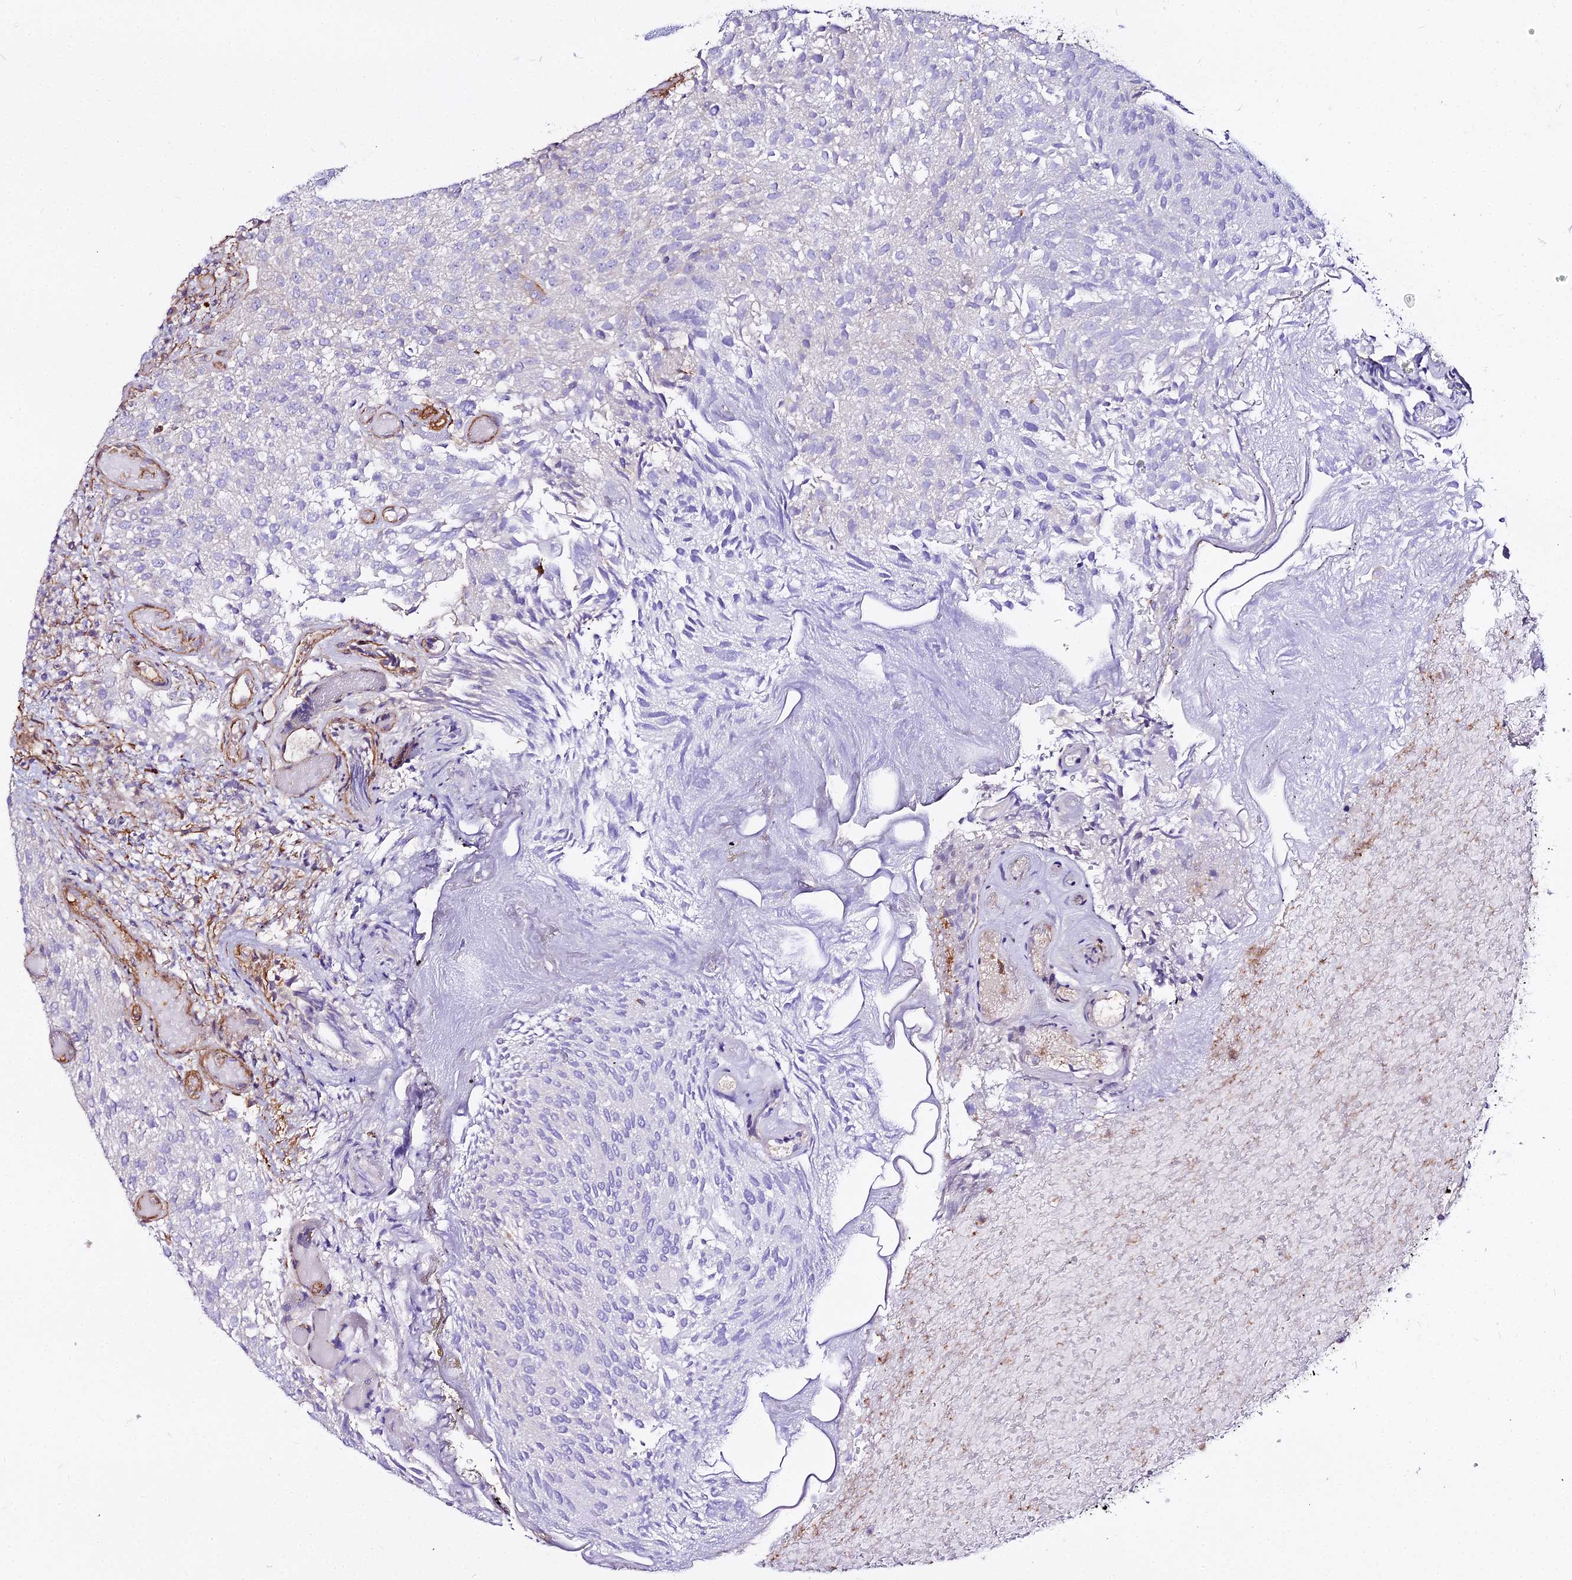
{"staining": {"intensity": "negative", "quantity": "none", "location": "none"}, "tissue": "urothelial cancer", "cell_type": "Tumor cells", "image_type": "cancer", "snomed": [{"axis": "morphology", "description": "Urothelial carcinoma, Low grade"}, {"axis": "topography", "description": "Urinary bladder"}], "caption": "Urothelial carcinoma (low-grade) was stained to show a protein in brown. There is no significant expression in tumor cells. Brightfield microscopy of IHC stained with DAB (brown) and hematoxylin (blue), captured at high magnification.", "gene": "GLYAT", "patient": {"sex": "male", "age": 78}}